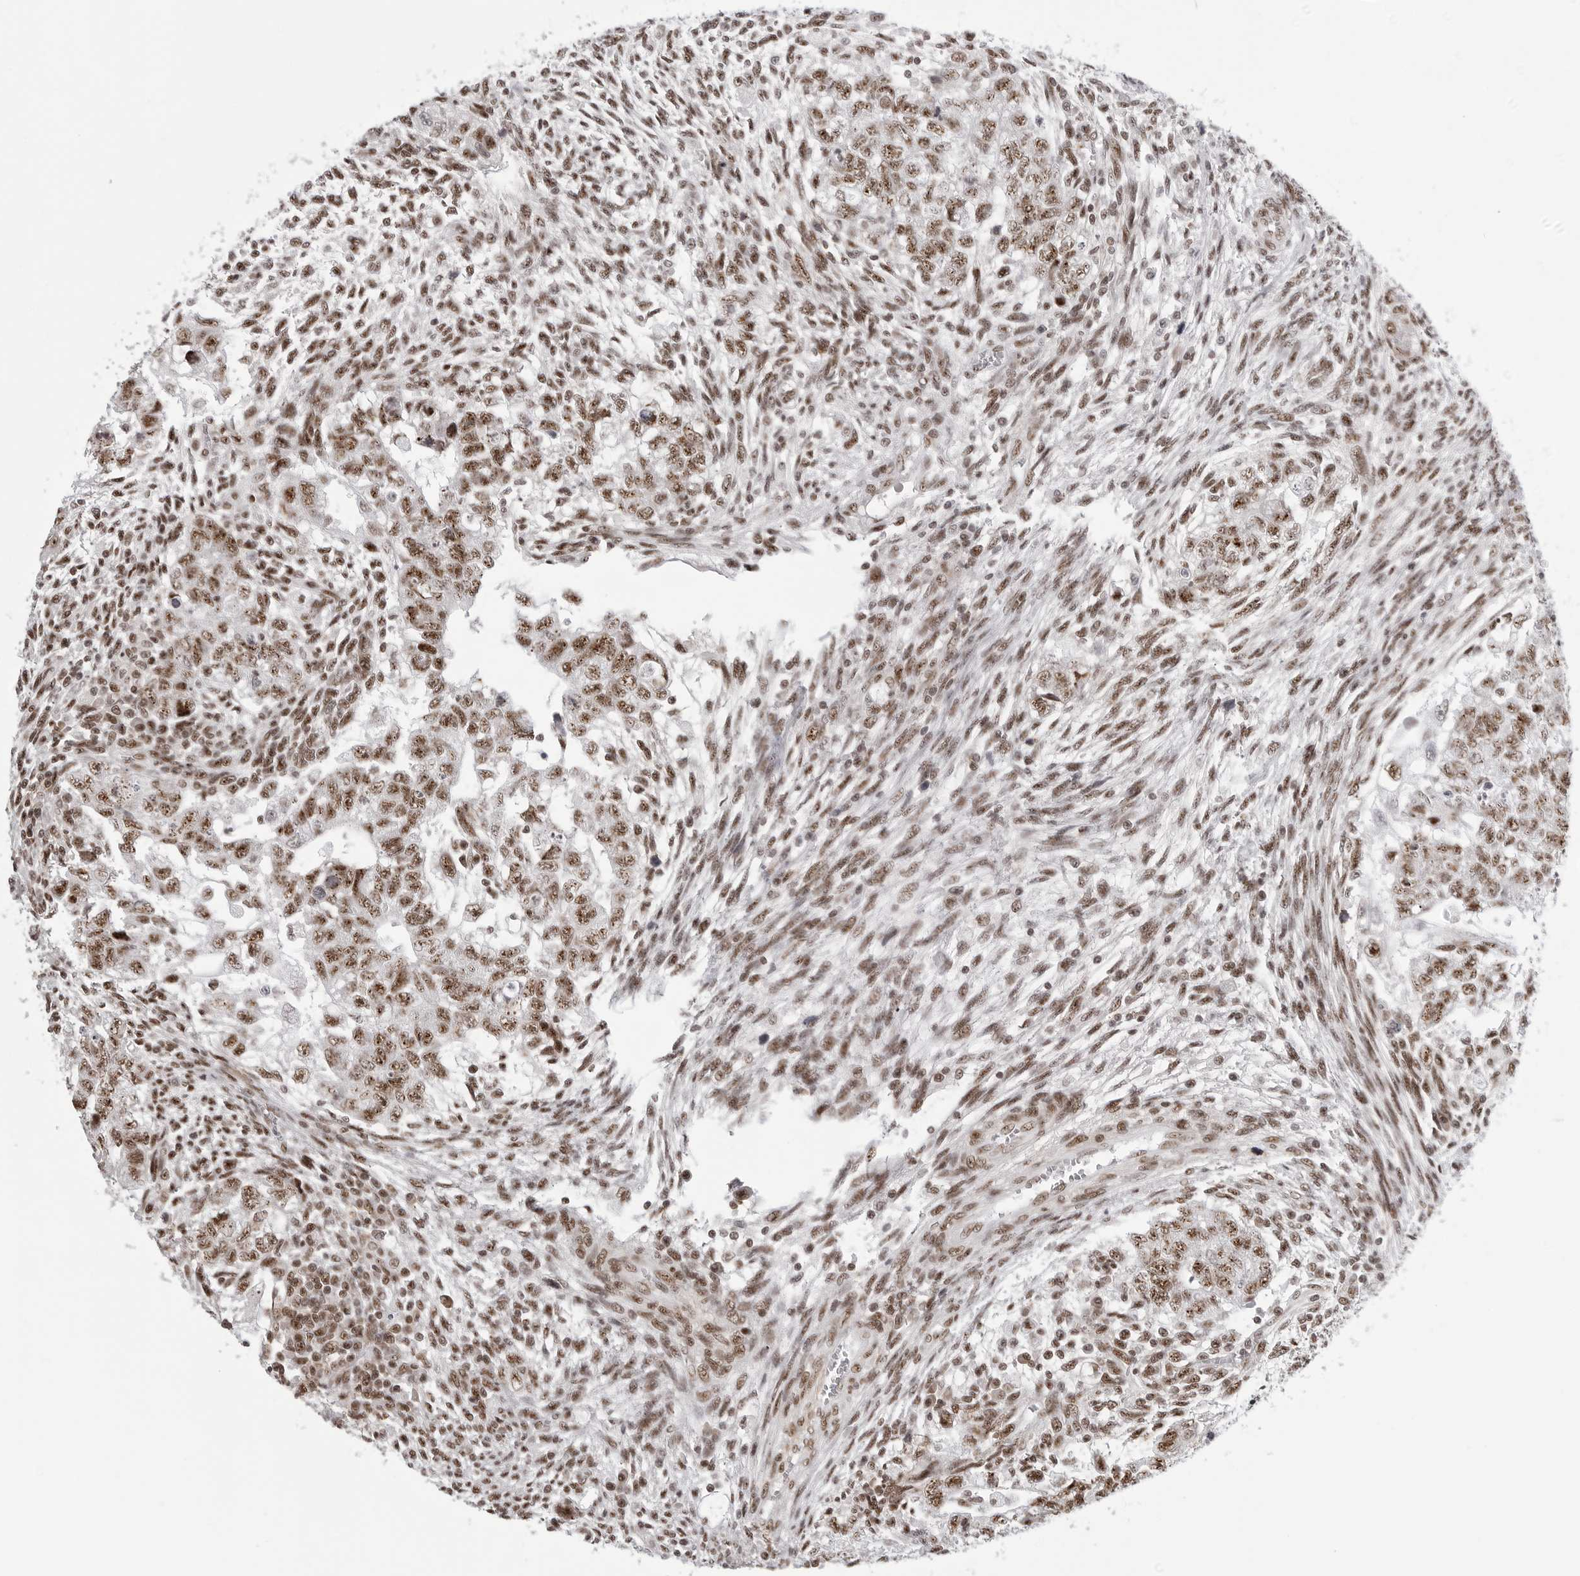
{"staining": {"intensity": "moderate", "quantity": ">75%", "location": "nuclear"}, "tissue": "testis cancer", "cell_type": "Tumor cells", "image_type": "cancer", "snomed": [{"axis": "morphology", "description": "Carcinoma, Embryonal, NOS"}, {"axis": "topography", "description": "Testis"}], "caption": "A histopathology image showing moderate nuclear expression in approximately >75% of tumor cells in testis cancer, as visualized by brown immunohistochemical staining.", "gene": "WRAP53", "patient": {"sex": "male", "age": 37}}